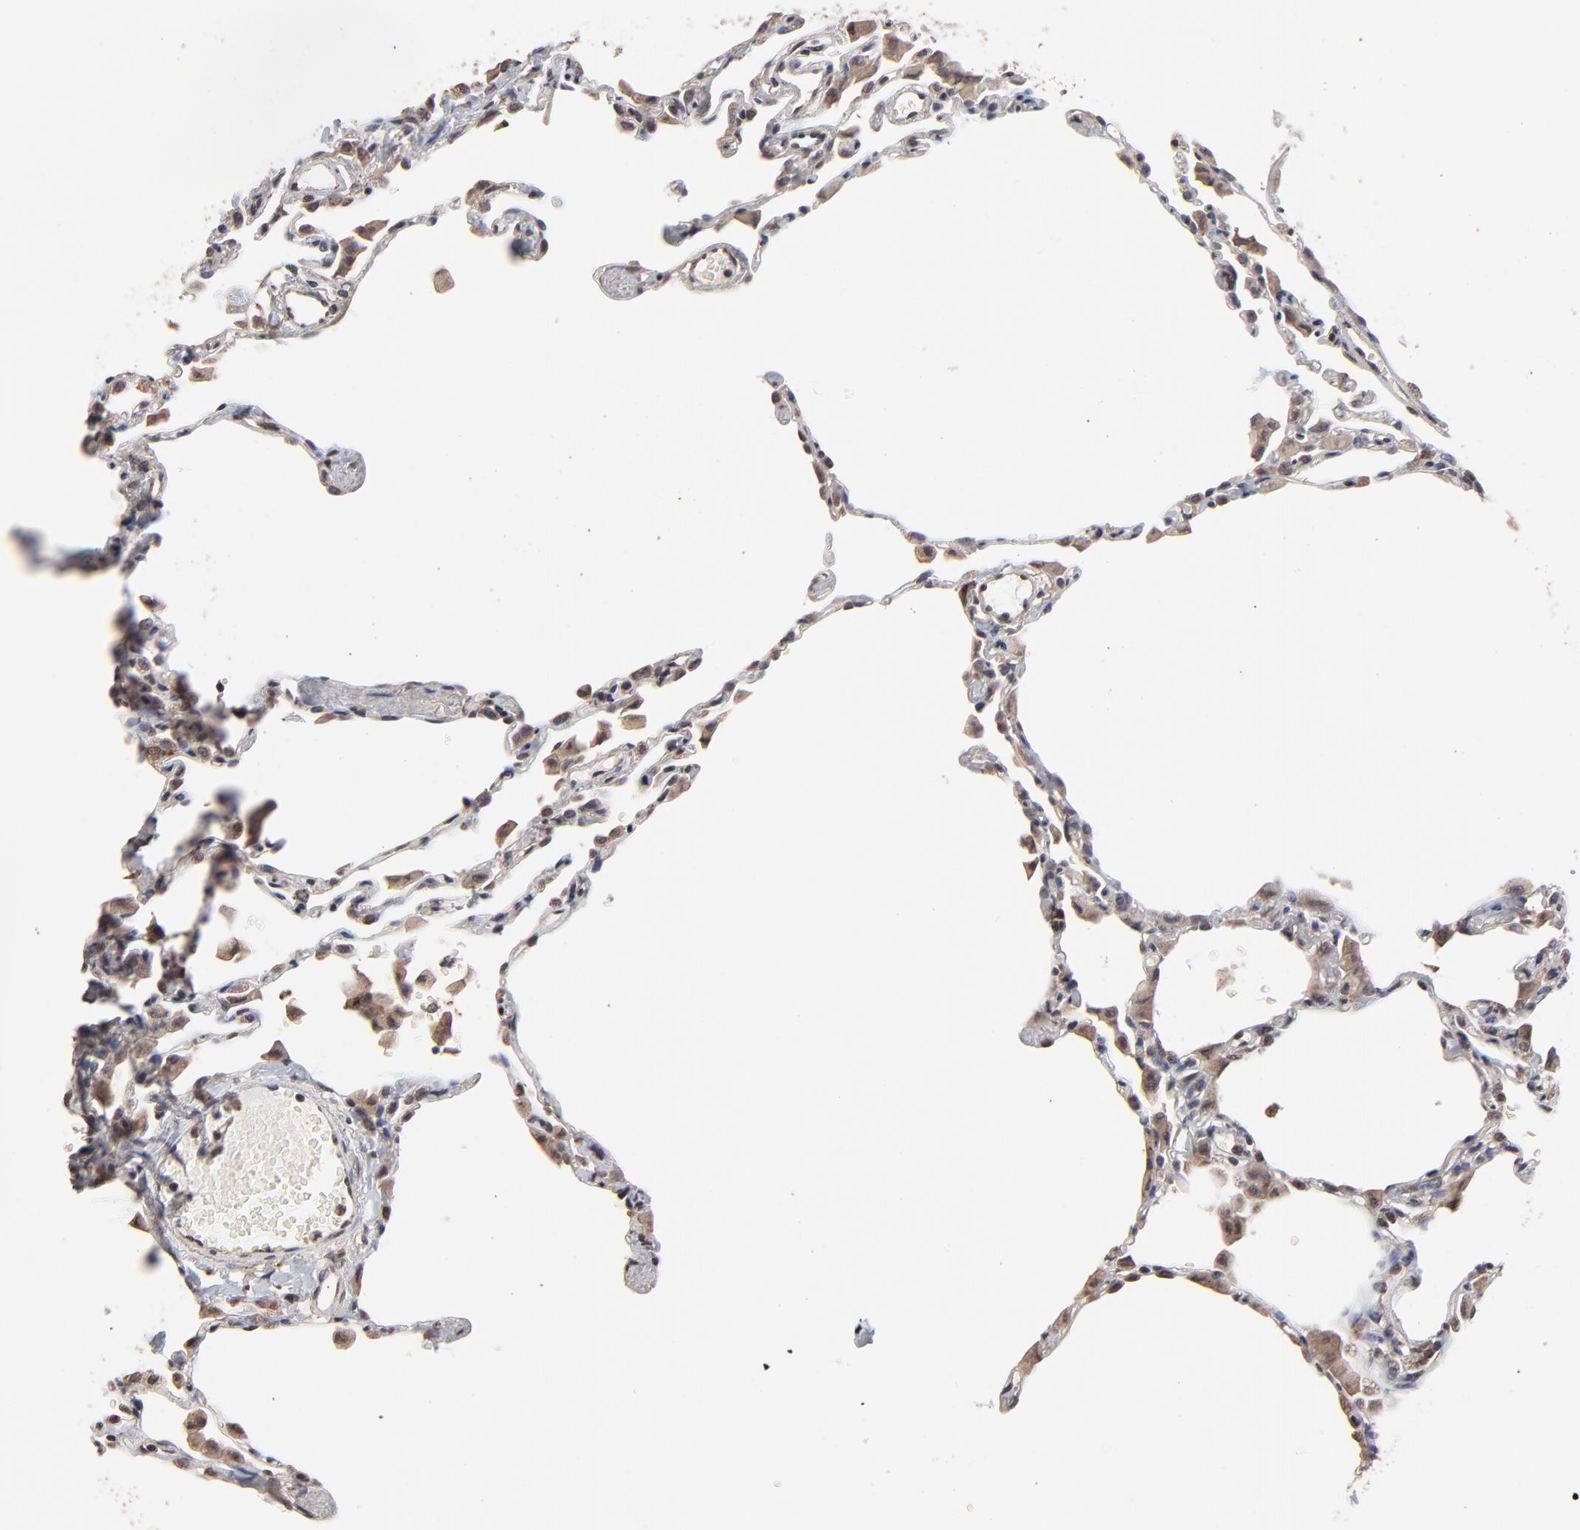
{"staining": {"intensity": "weak", "quantity": ">75%", "location": "cytoplasmic/membranous"}, "tissue": "lung", "cell_type": "Alveolar cells", "image_type": "normal", "snomed": [{"axis": "morphology", "description": "Normal tissue, NOS"}, {"axis": "topography", "description": "Lung"}], "caption": "Alveolar cells show low levels of weak cytoplasmic/membranous positivity in about >75% of cells in benign human lung.", "gene": "CHM", "patient": {"sex": "female", "age": 49}}